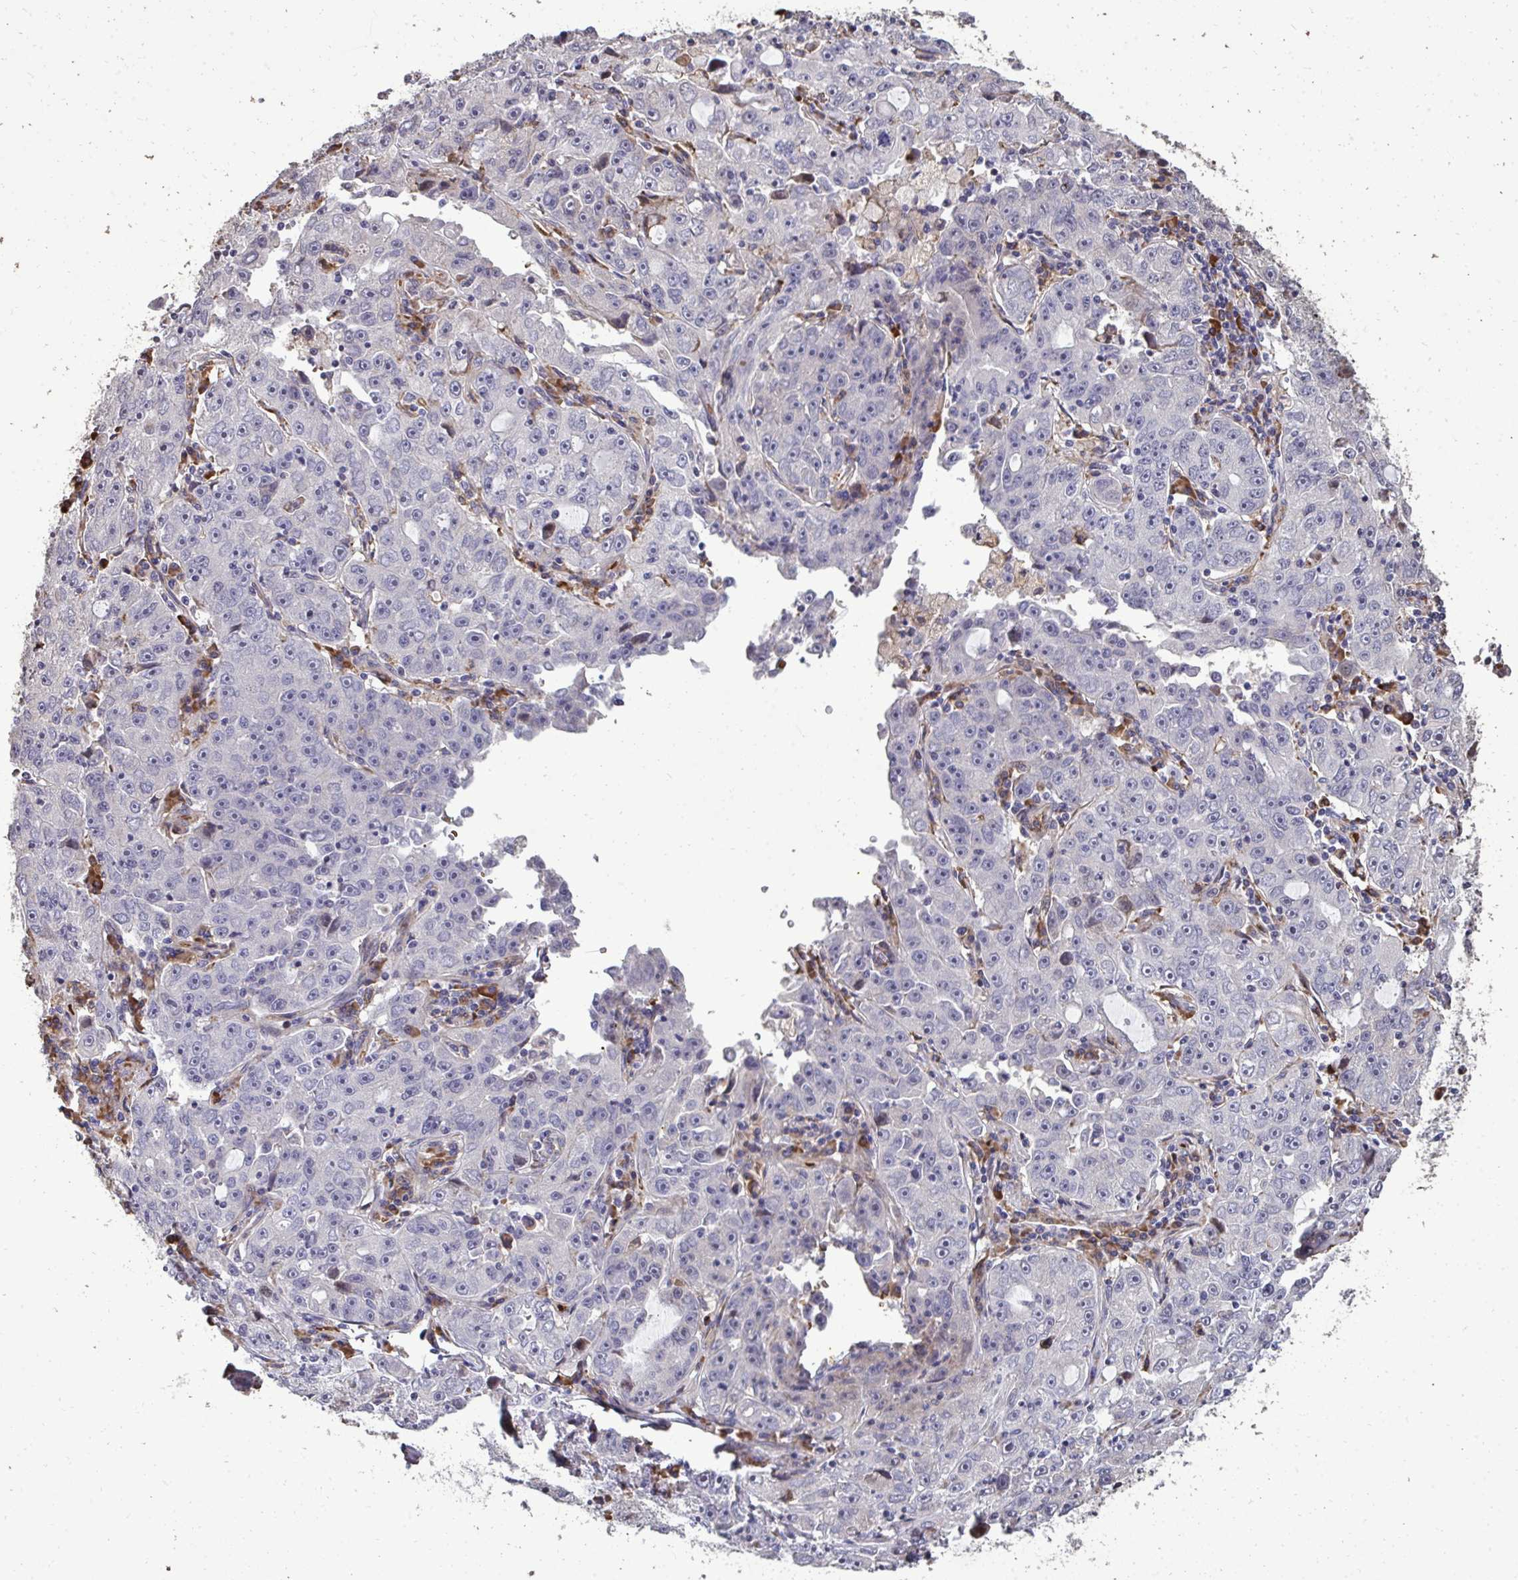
{"staining": {"intensity": "negative", "quantity": "none", "location": "none"}, "tissue": "lung cancer", "cell_type": "Tumor cells", "image_type": "cancer", "snomed": [{"axis": "morphology", "description": "Normal morphology"}, {"axis": "morphology", "description": "Adenocarcinoma, NOS"}, {"axis": "topography", "description": "Lymph node"}, {"axis": "topography", "description": "Lung"}], "caption": "DAB (3,3'-diaminobenzidine) immunohistochemical staining of human lung cancer (adenocarcinoma) exhibits no significant staining in tumor cells.", "gene": "FIBCD1", "patient": {"sex": "female", "age": 57}}